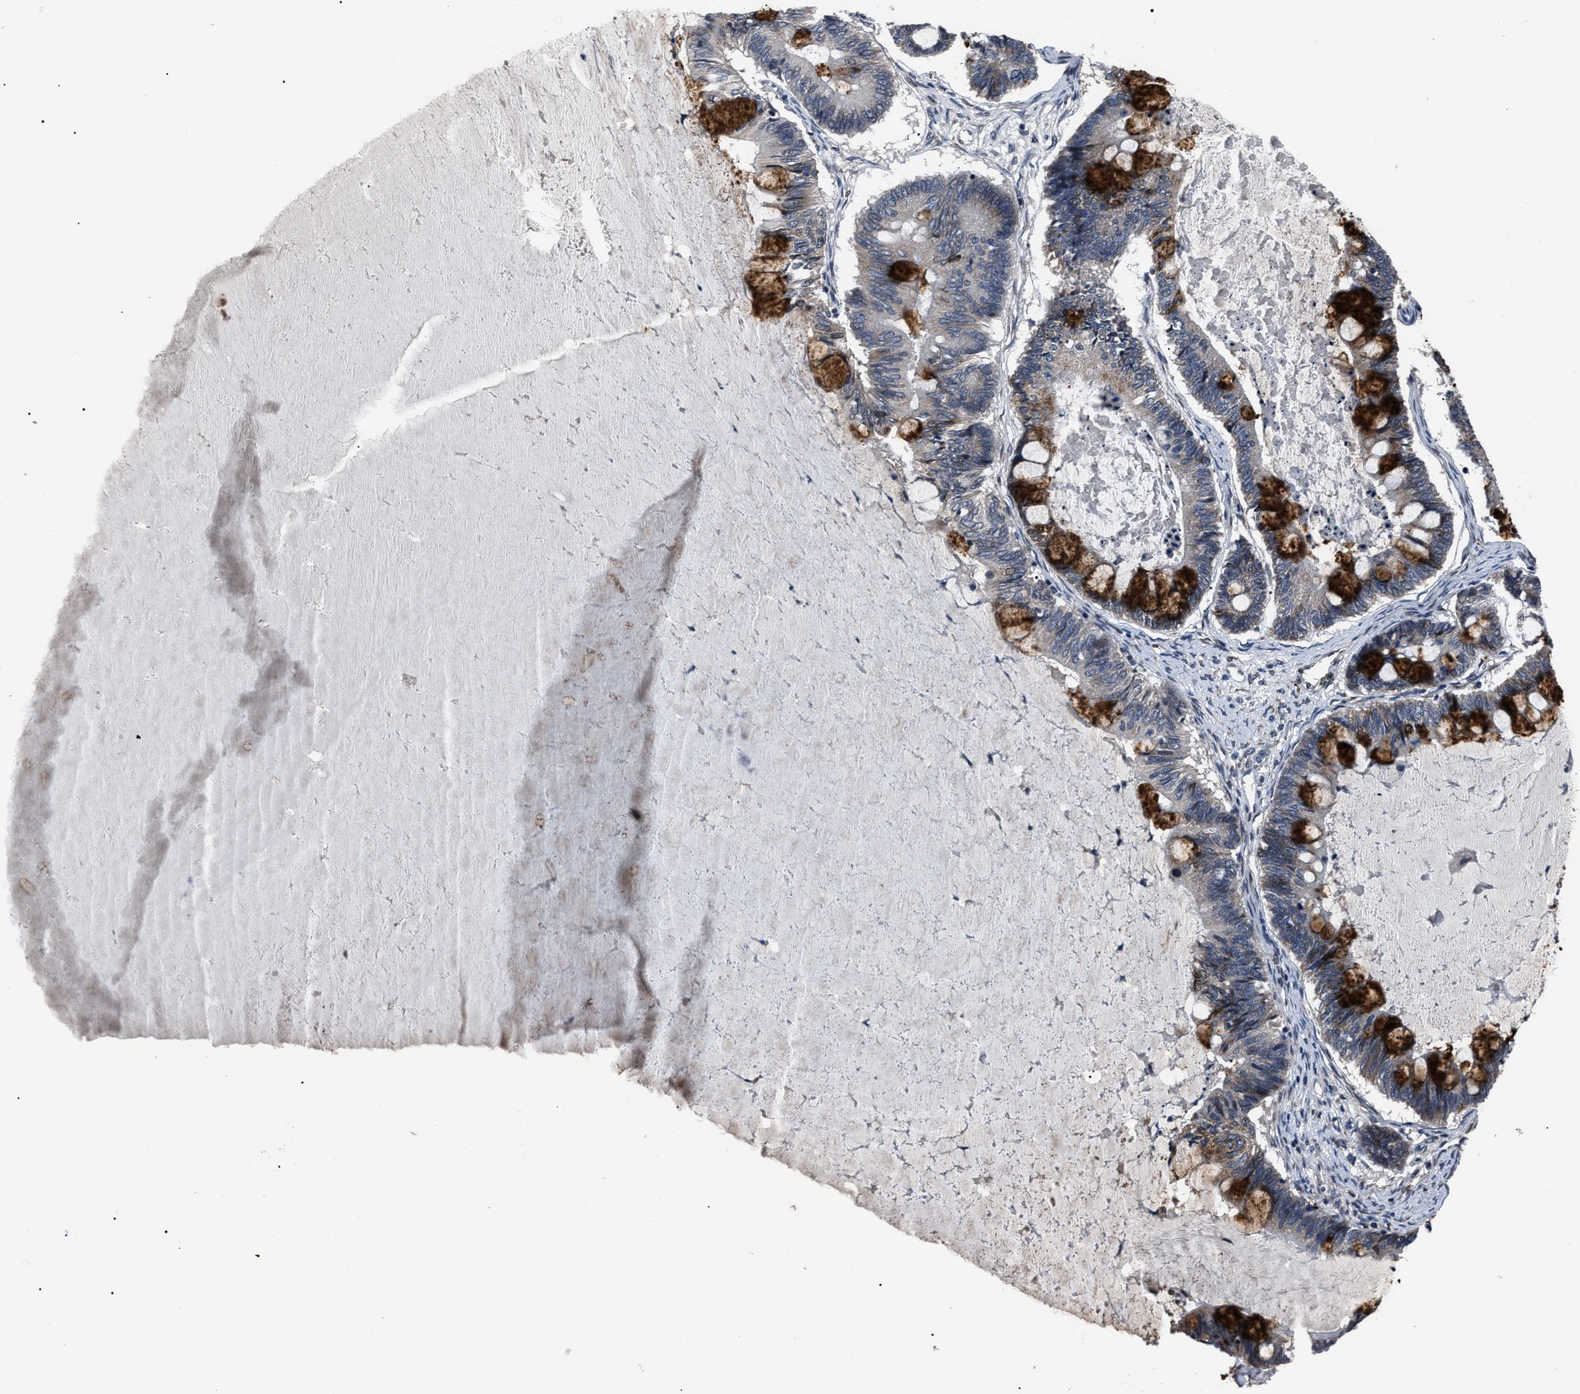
{"staining": {"intensity": "strong", "quantity": ">75%", "location": "cytoplasmic/membranous"}, "tissue": "ovarian cancer", "cell_type": "Tumor cells", "image_type": "cancer", "snomed": [{"axis": "morphology", "description": "Cystadenocarcinoma, mucinous, NOS"}, {"axis": "topography", "description": "Ovary"}], "caption": "Ovarian cancer was stained to show a protein in brown. There is high levels of strong cytoplasmic/membranous expression in approximately >75% of tumor cells. The staining was performed using DAB (3,3'-diaminobenzidine), with brown indicating positive protein expression. Nuclei are stained blue with hematoxylin.", "gene": "LRRC14", "patient": {"sex": "female", "age": 61}}